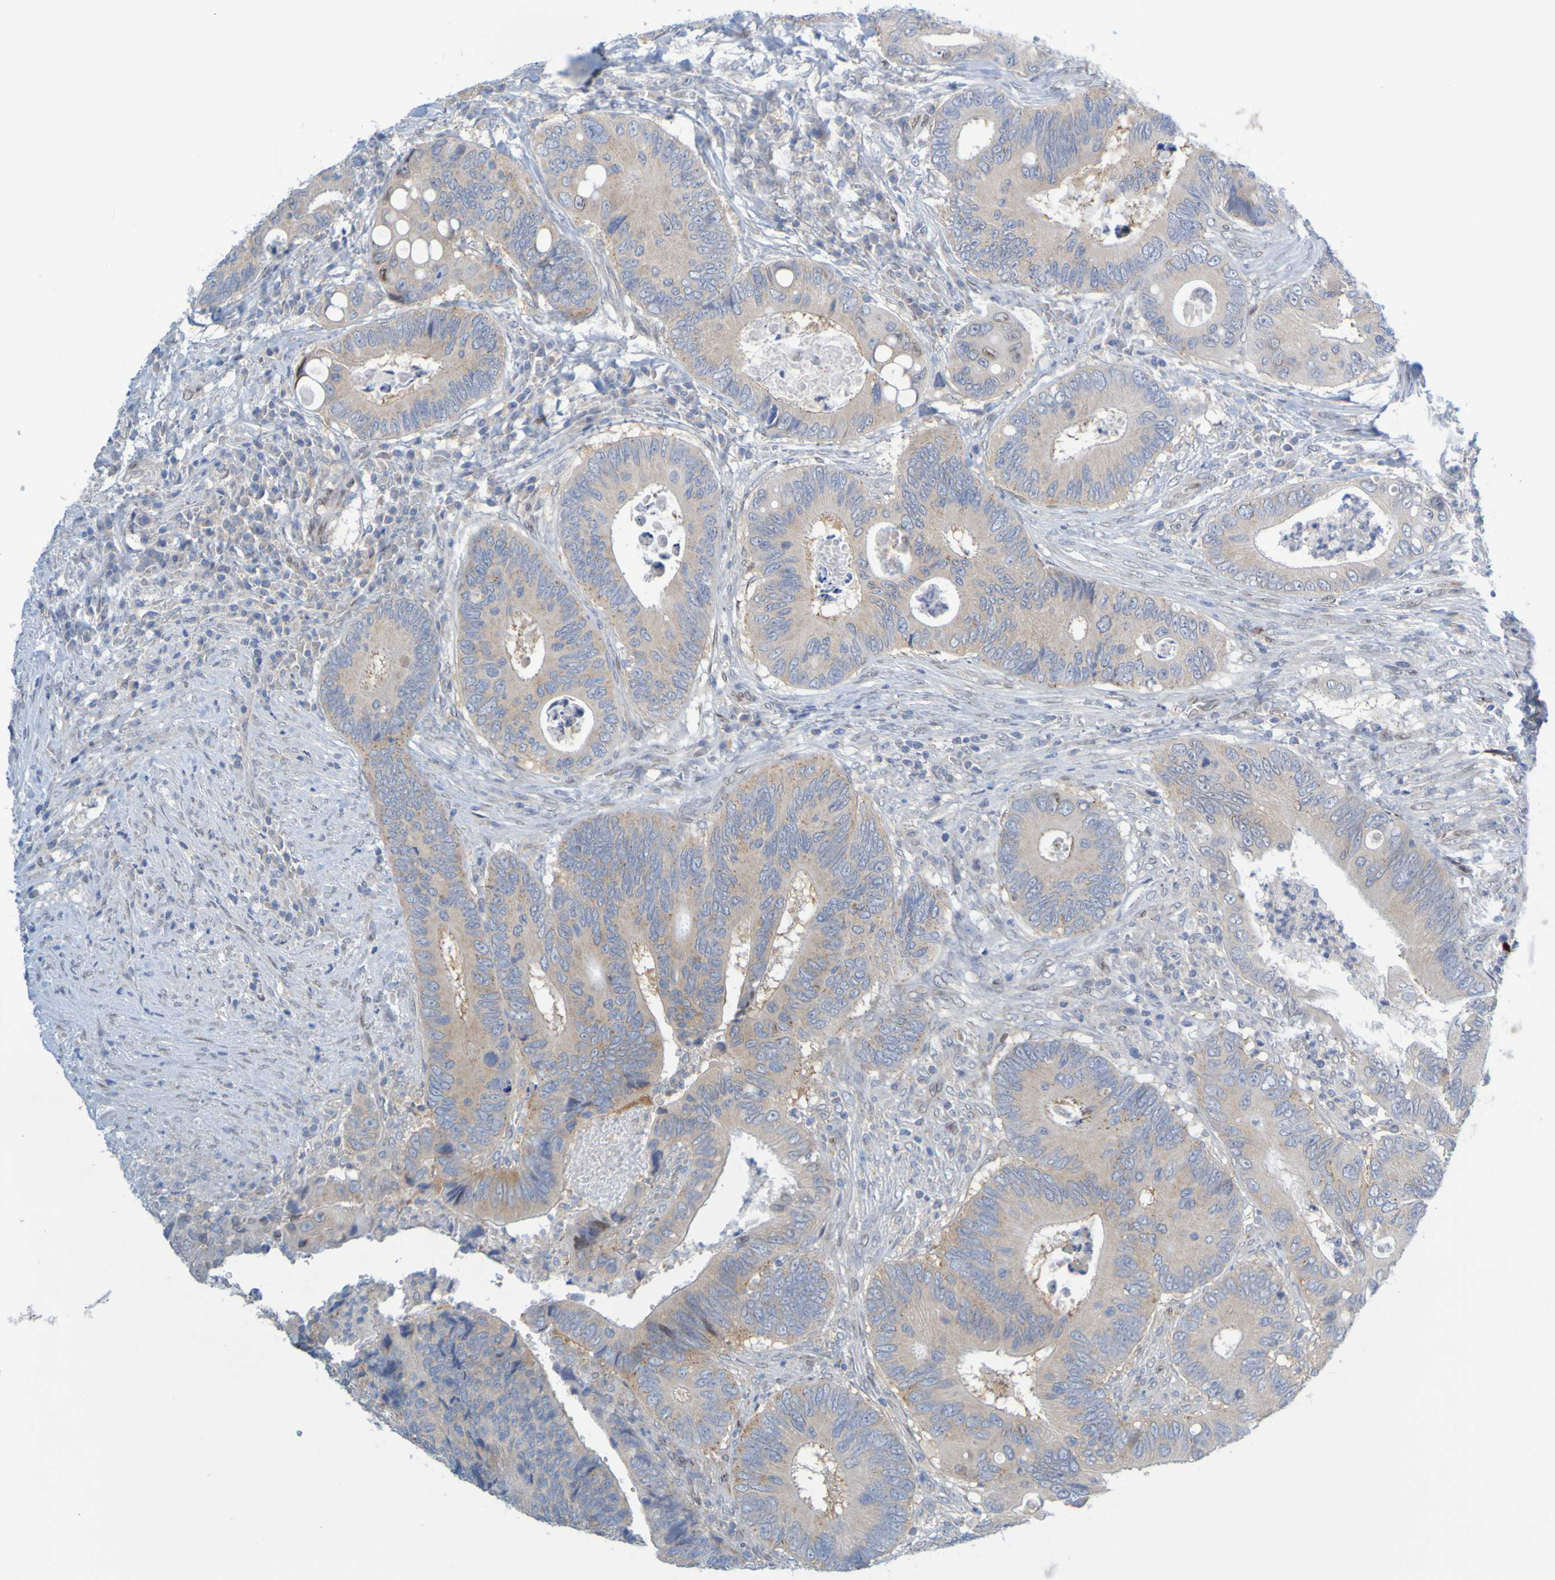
{"staining": {"intensity": "weak", "quantity": ">75%", "location": "cytoplasmic/membranous"}, "tissue": "colorectal cancer", "cell_type": "Tumor cells", "image_type": "cancer", "snomed": [{"axis": "morphology", "description": "Inflammation, NOS"}, {"axis": "morphology", "description": "Adenocarcinoma, NOS"}, {"axis": "topography", "description": "Colon"}], "caption": "Immunohistochemistry (IHC) of colorectal cancer exhibits low levels of weak cytoplasmic/membranous staining in approximately >75% of tumor cells.", "gene": "MAG", "patient": {"sex": "male", "age": 72}}